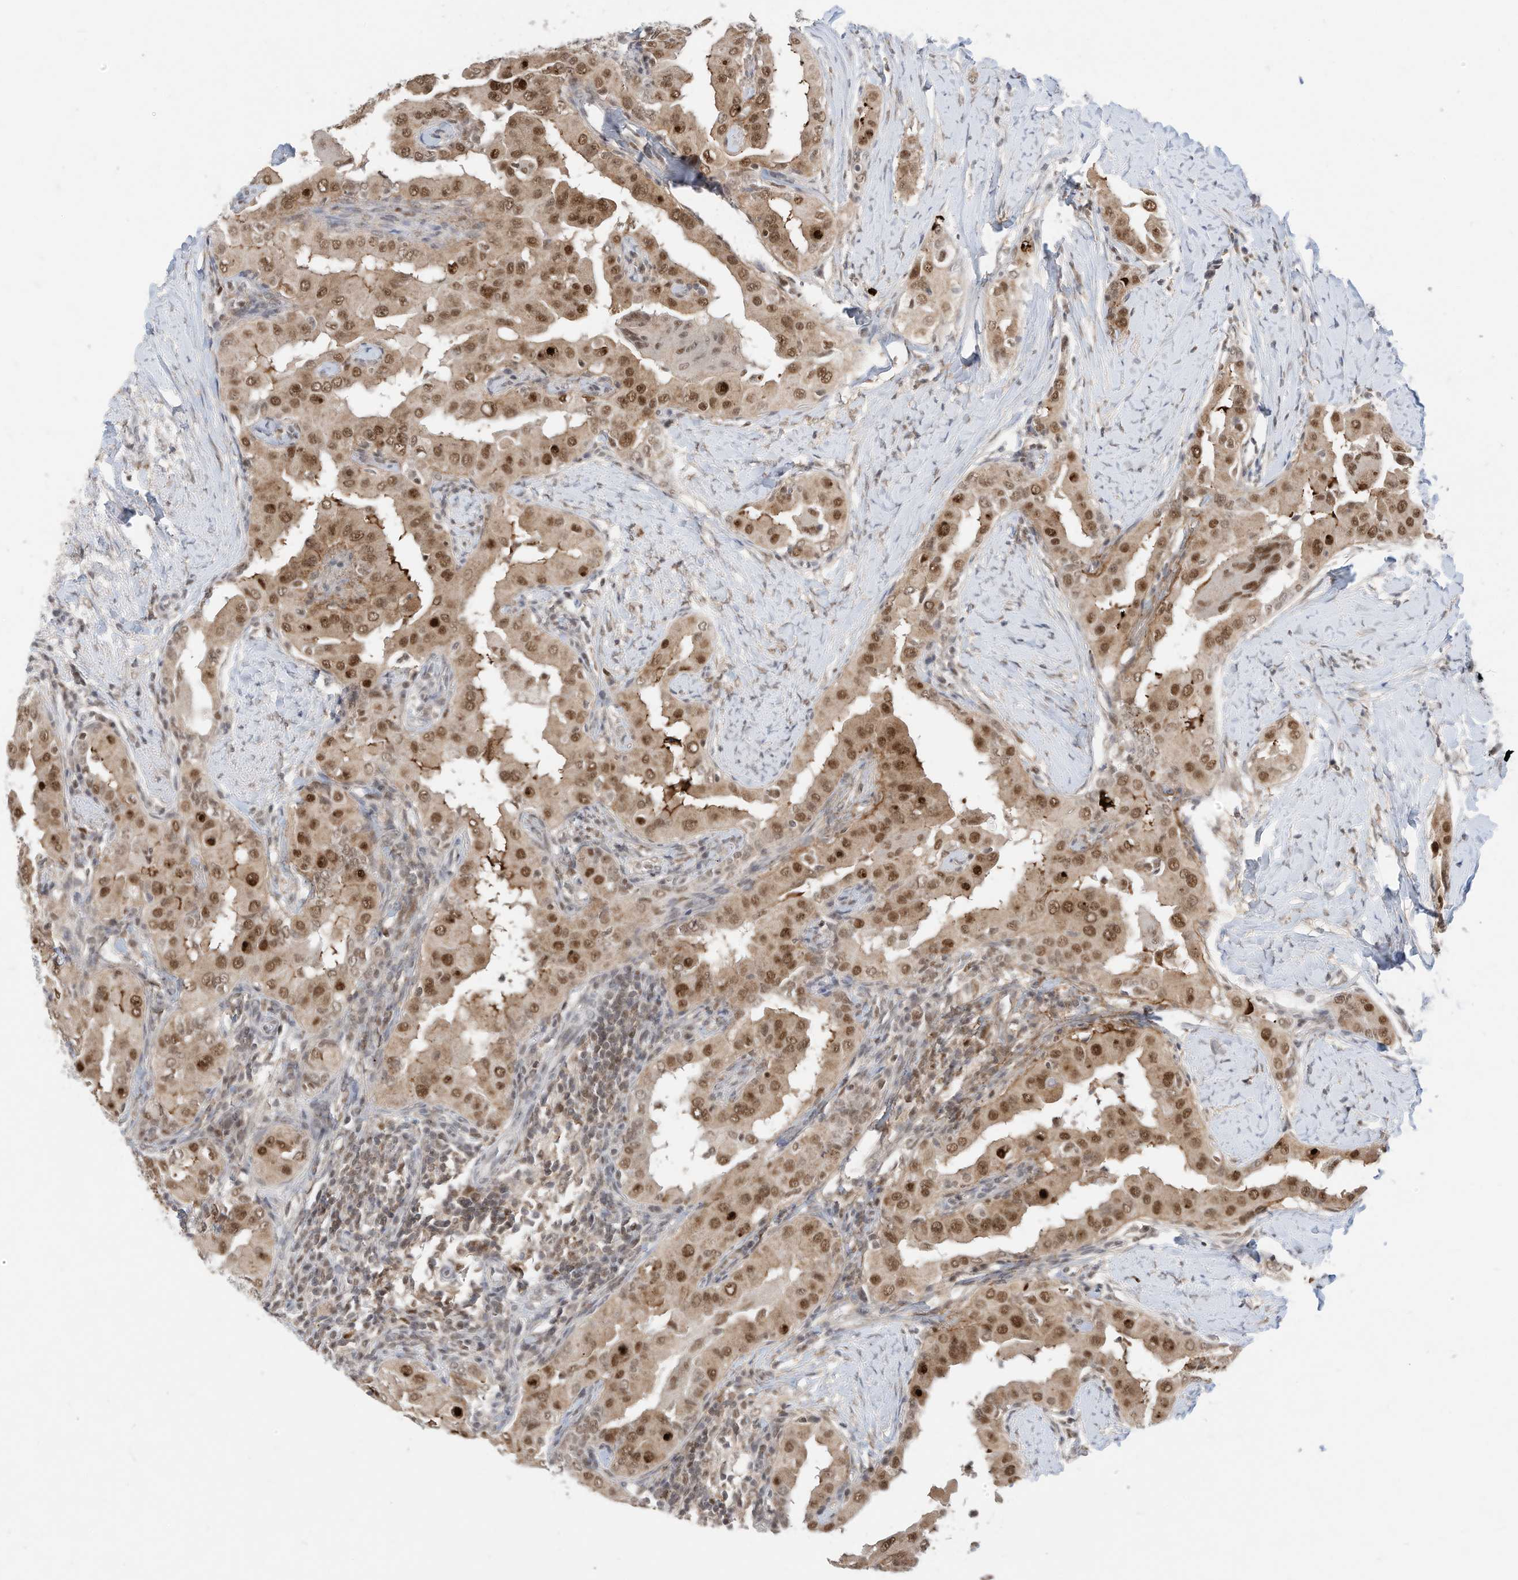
{"staining": {"intensity": "moderate", "quantity": ">75%", "location": "cytoplasmic/membranous,nuclear"}, "tissue": "thyroid cancer", "cell_type": "Tumor cells", "image_type": "cancer", "snomed": [{"axis": "morphology", "description": "Papillary adenocarcinoma, NOS"}, {"axis": "topography", "description": "Thyroid gland"}], "caption": "Moderate cytoplasmic/membranous and nuclear expression is identified in approximately >75% of tumor cells in papillary adenocarcinoma (thyroid).", "gene": "OGT", "patient": {"sex": "male", "age": 33}}